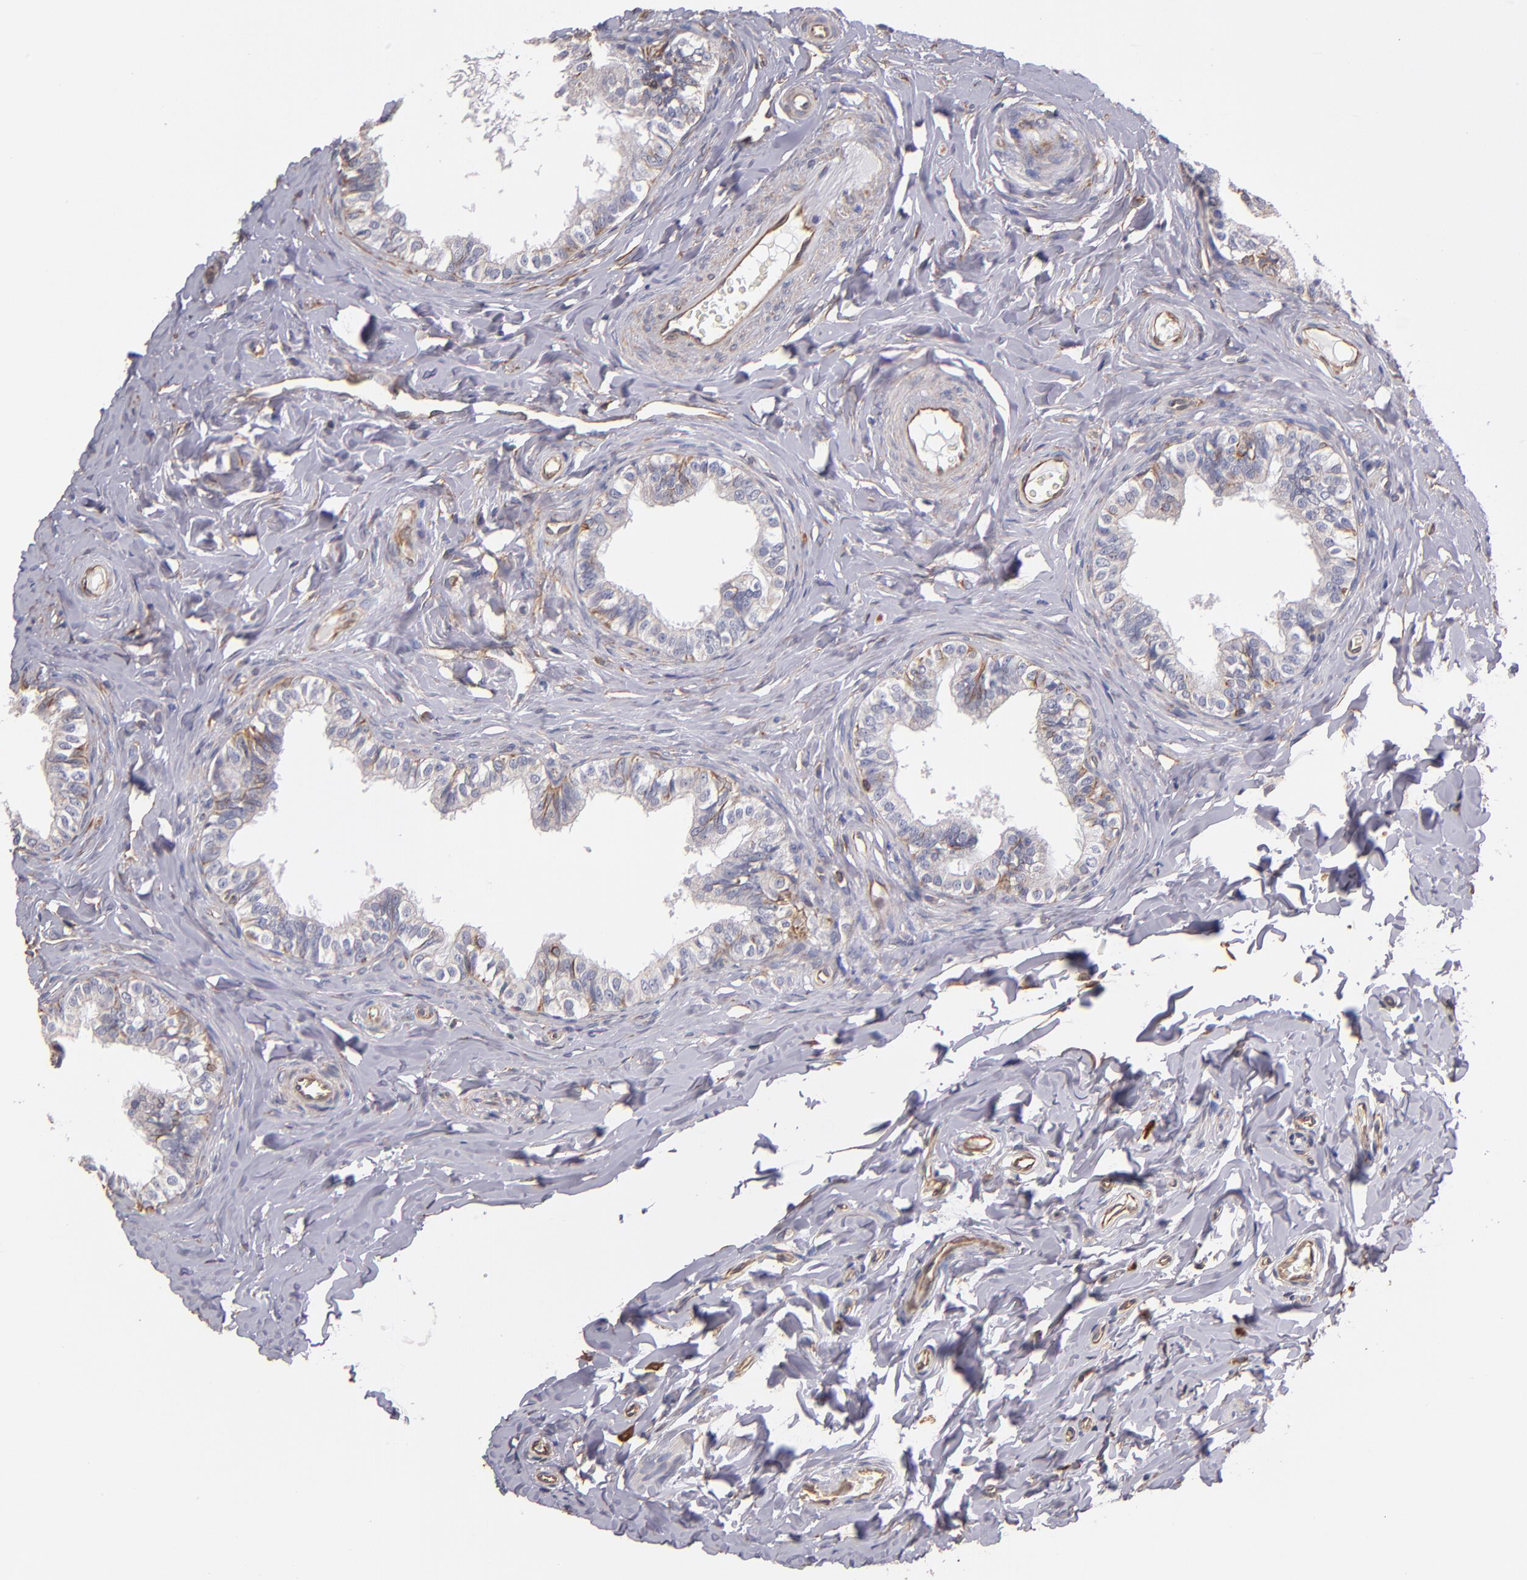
{"staining": {"intensity": "negative", "quantity": "none", "location": "none"}, "tissue": "epididymis", "cell_type": "Glandular cells", "image_type": "normal", "snomed": [{"axis": "morphology", "description": "Normal tissue, NOS"}, {"axis": "topography", "description": "Soft tissue"}, {"axis": "topography", "description": "Epididymis"}], "caption": "High power microscopy micrograph of an immunohistochemistry (IHC) histopathology image of normal epididymis, revealing no significant expression in glandular cells.", "gene": "ABCC1", "patient": {"sex": "male", "age": 26}}